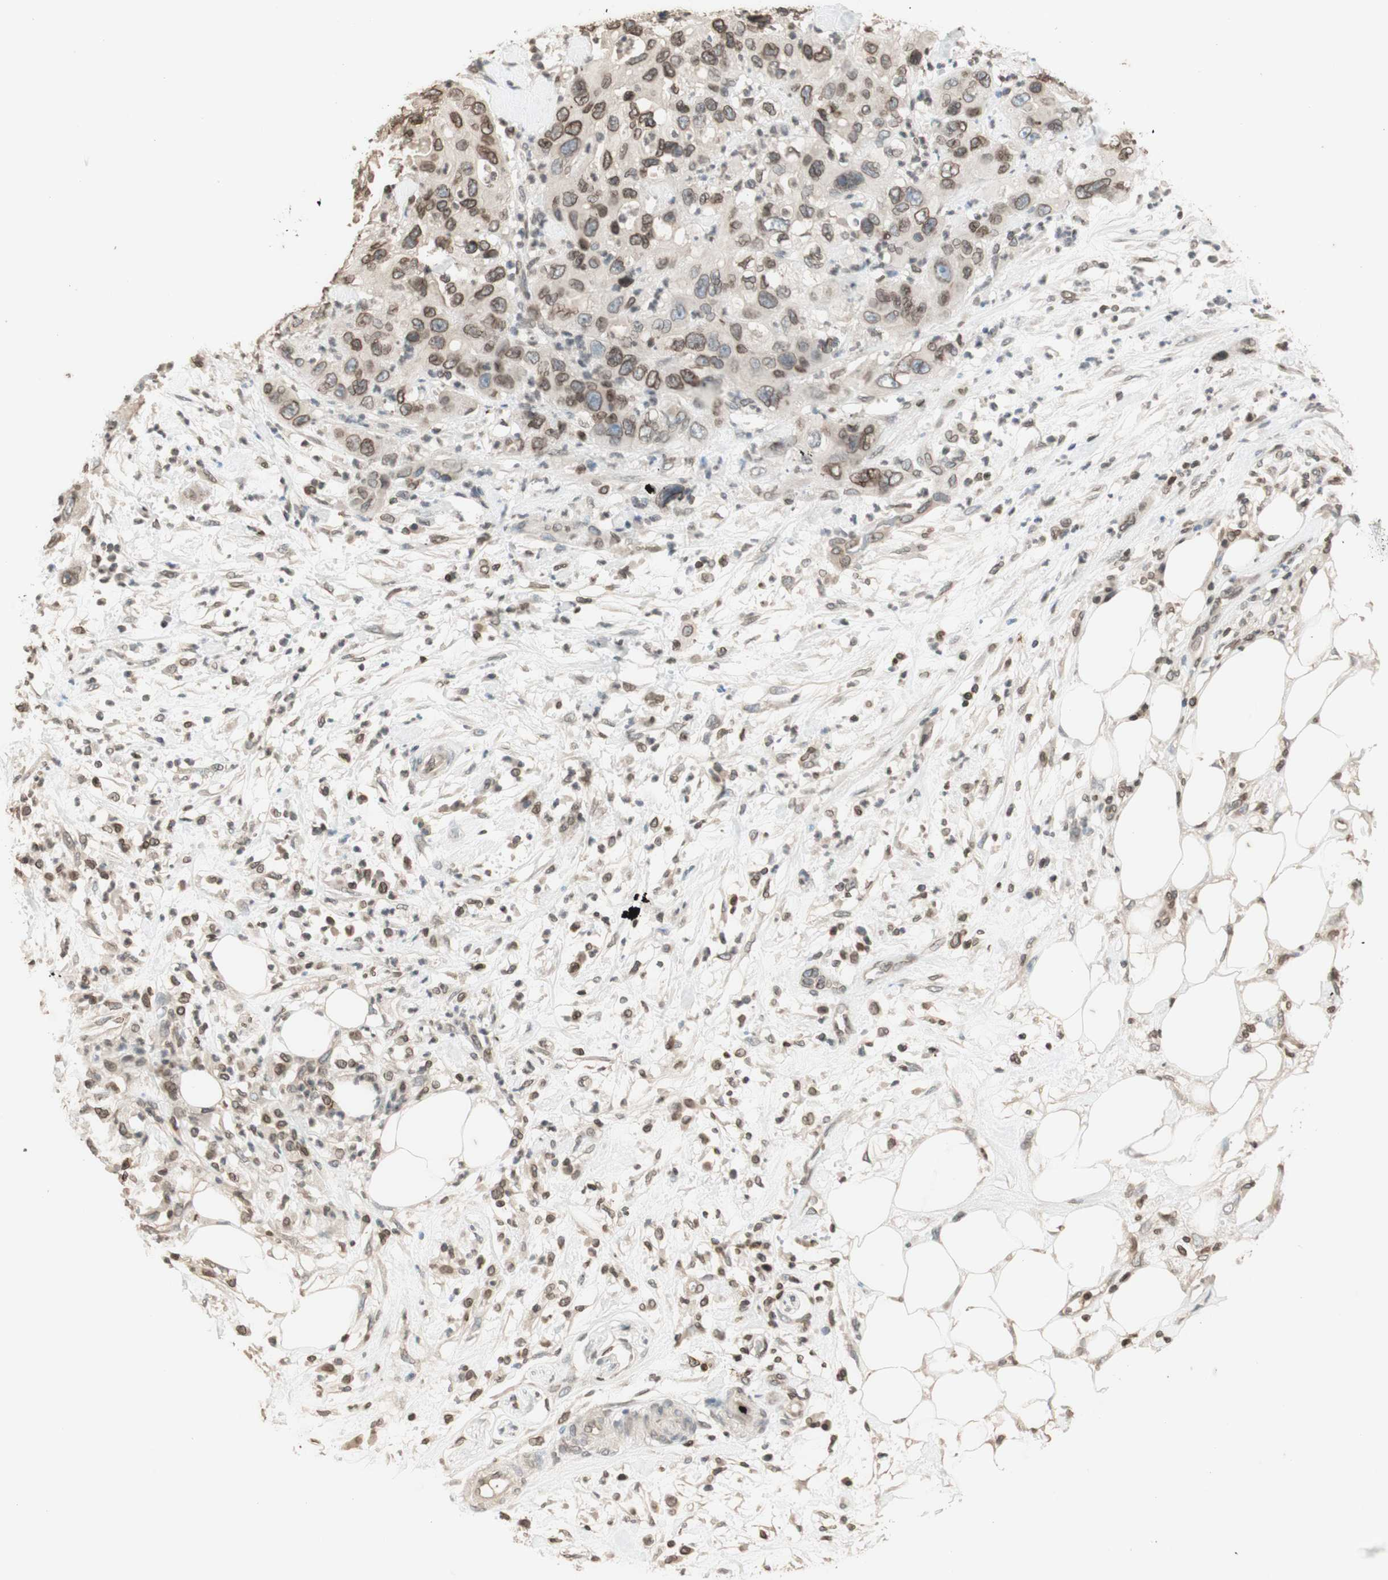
{"staining": {"intensity": "moderate", "quantity": ">75%", "location": "cytoplasmic/membranous,nuclear"}, "tissue": "pancreatic cancer", "cell_type": "Tumor cells", "image_type": "cancer", "snomed": [{"axis": "morphology", "description": "Adenocarcinoma, NOS"}, {"axis": "topography", "description": "Pancreas"}], "caption": "About >75% of tumor cells in adenocarcinoma (pancreatic) show moderate cytoplasmic/membranous and nuclear protein expression as visualized by brown immunohistochemical staining.", "gene": "TMPO", "patient": {"sex": "female", "age": 71}}